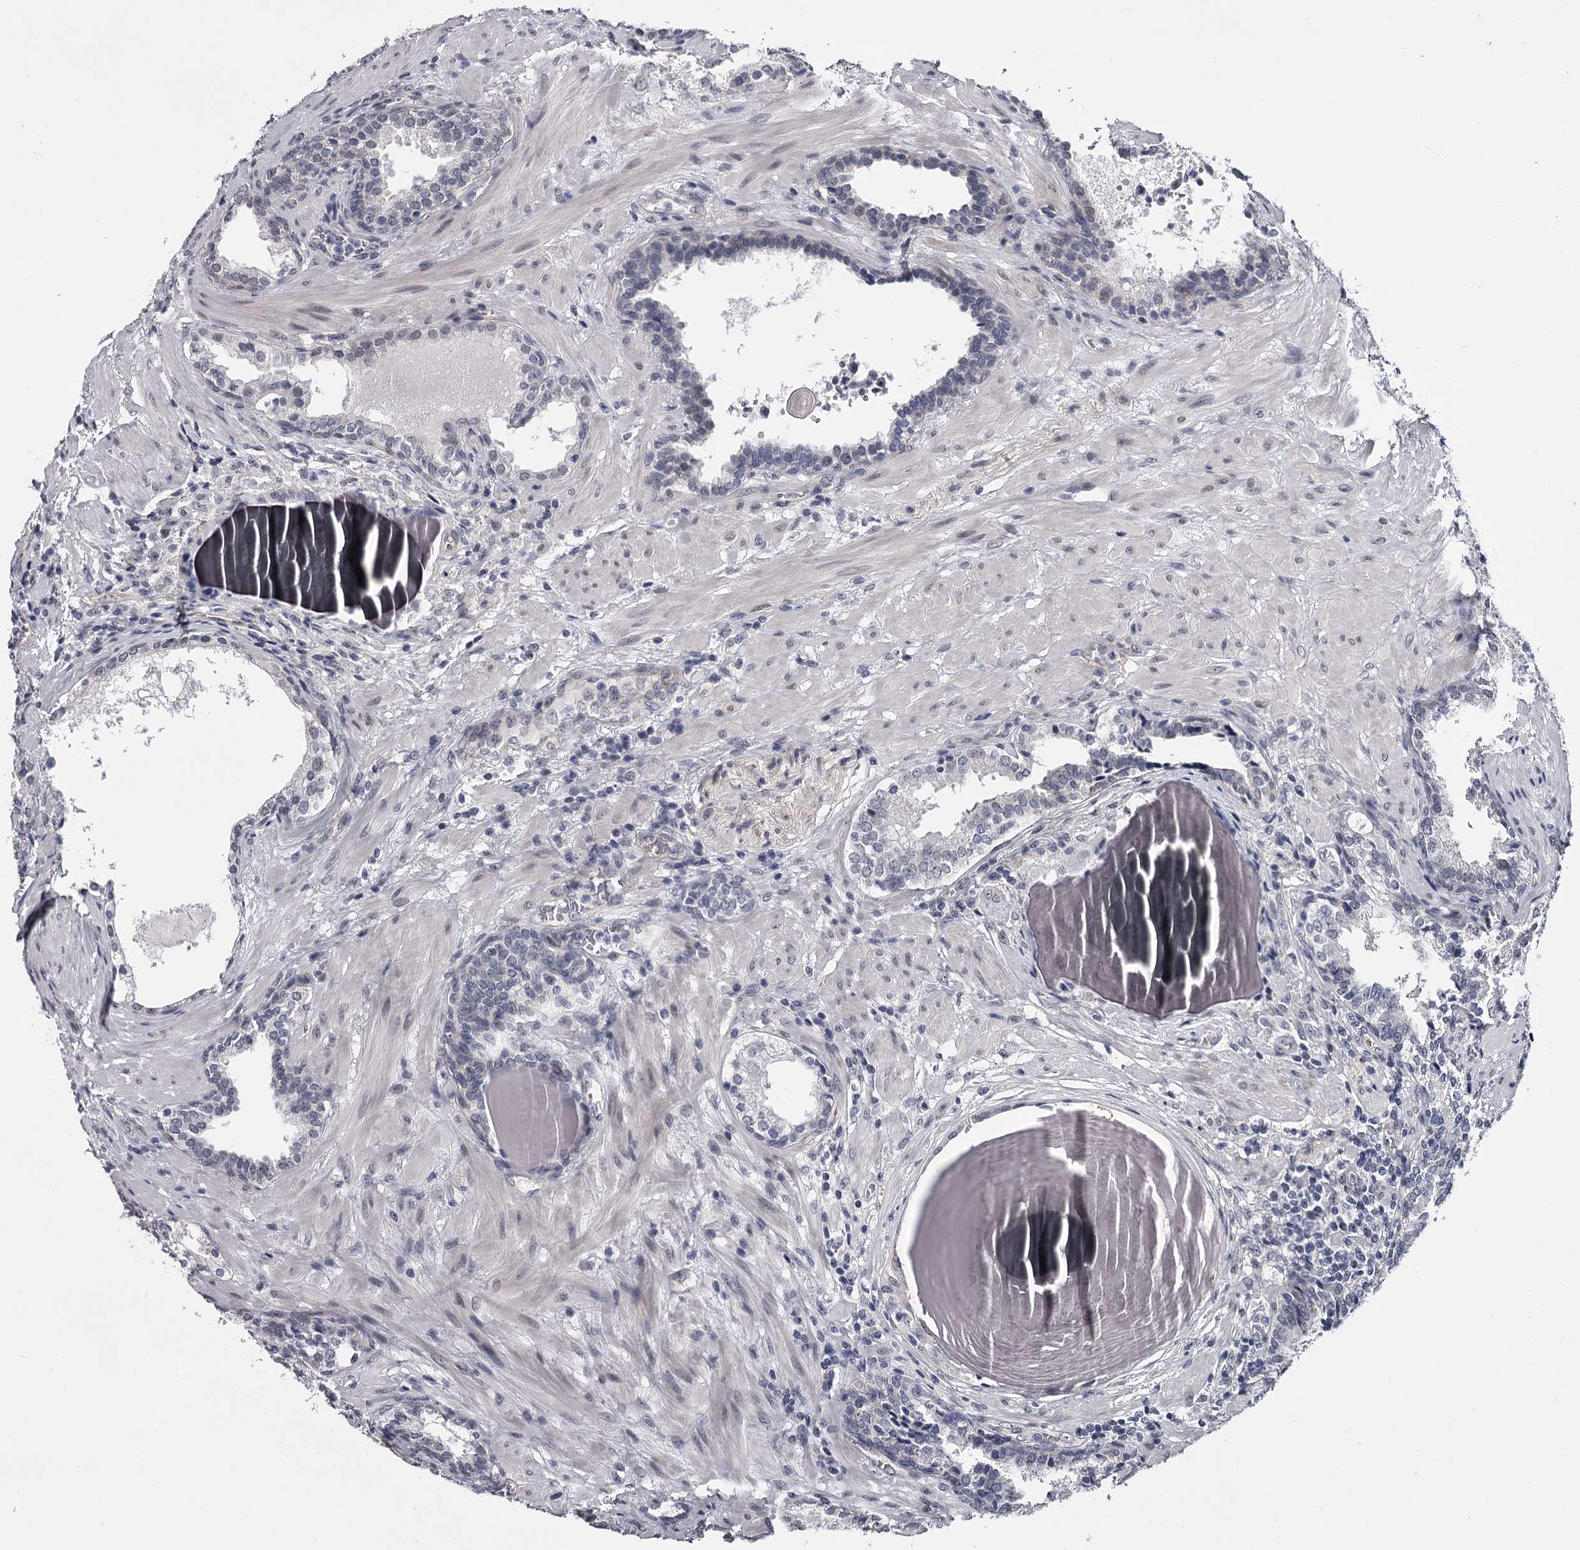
{"staining": {"intensity": "negative", "quantity": "none", "location": "none"}, "tissue": "prostate cancer", "cell_type": "Tumor cells", "image_type": "cancer", "snomed": [{"axis": "morphology", "description": "Adenocarcinoma, Low grade"}, {"axis": "topography", "description": "Prostate"}], "caption": "Prostate cancer stained for a protein using IHC shows no expression tumor cells.", "gene": "OVOL2", "patient": {"sex": "male", "age": 60}}